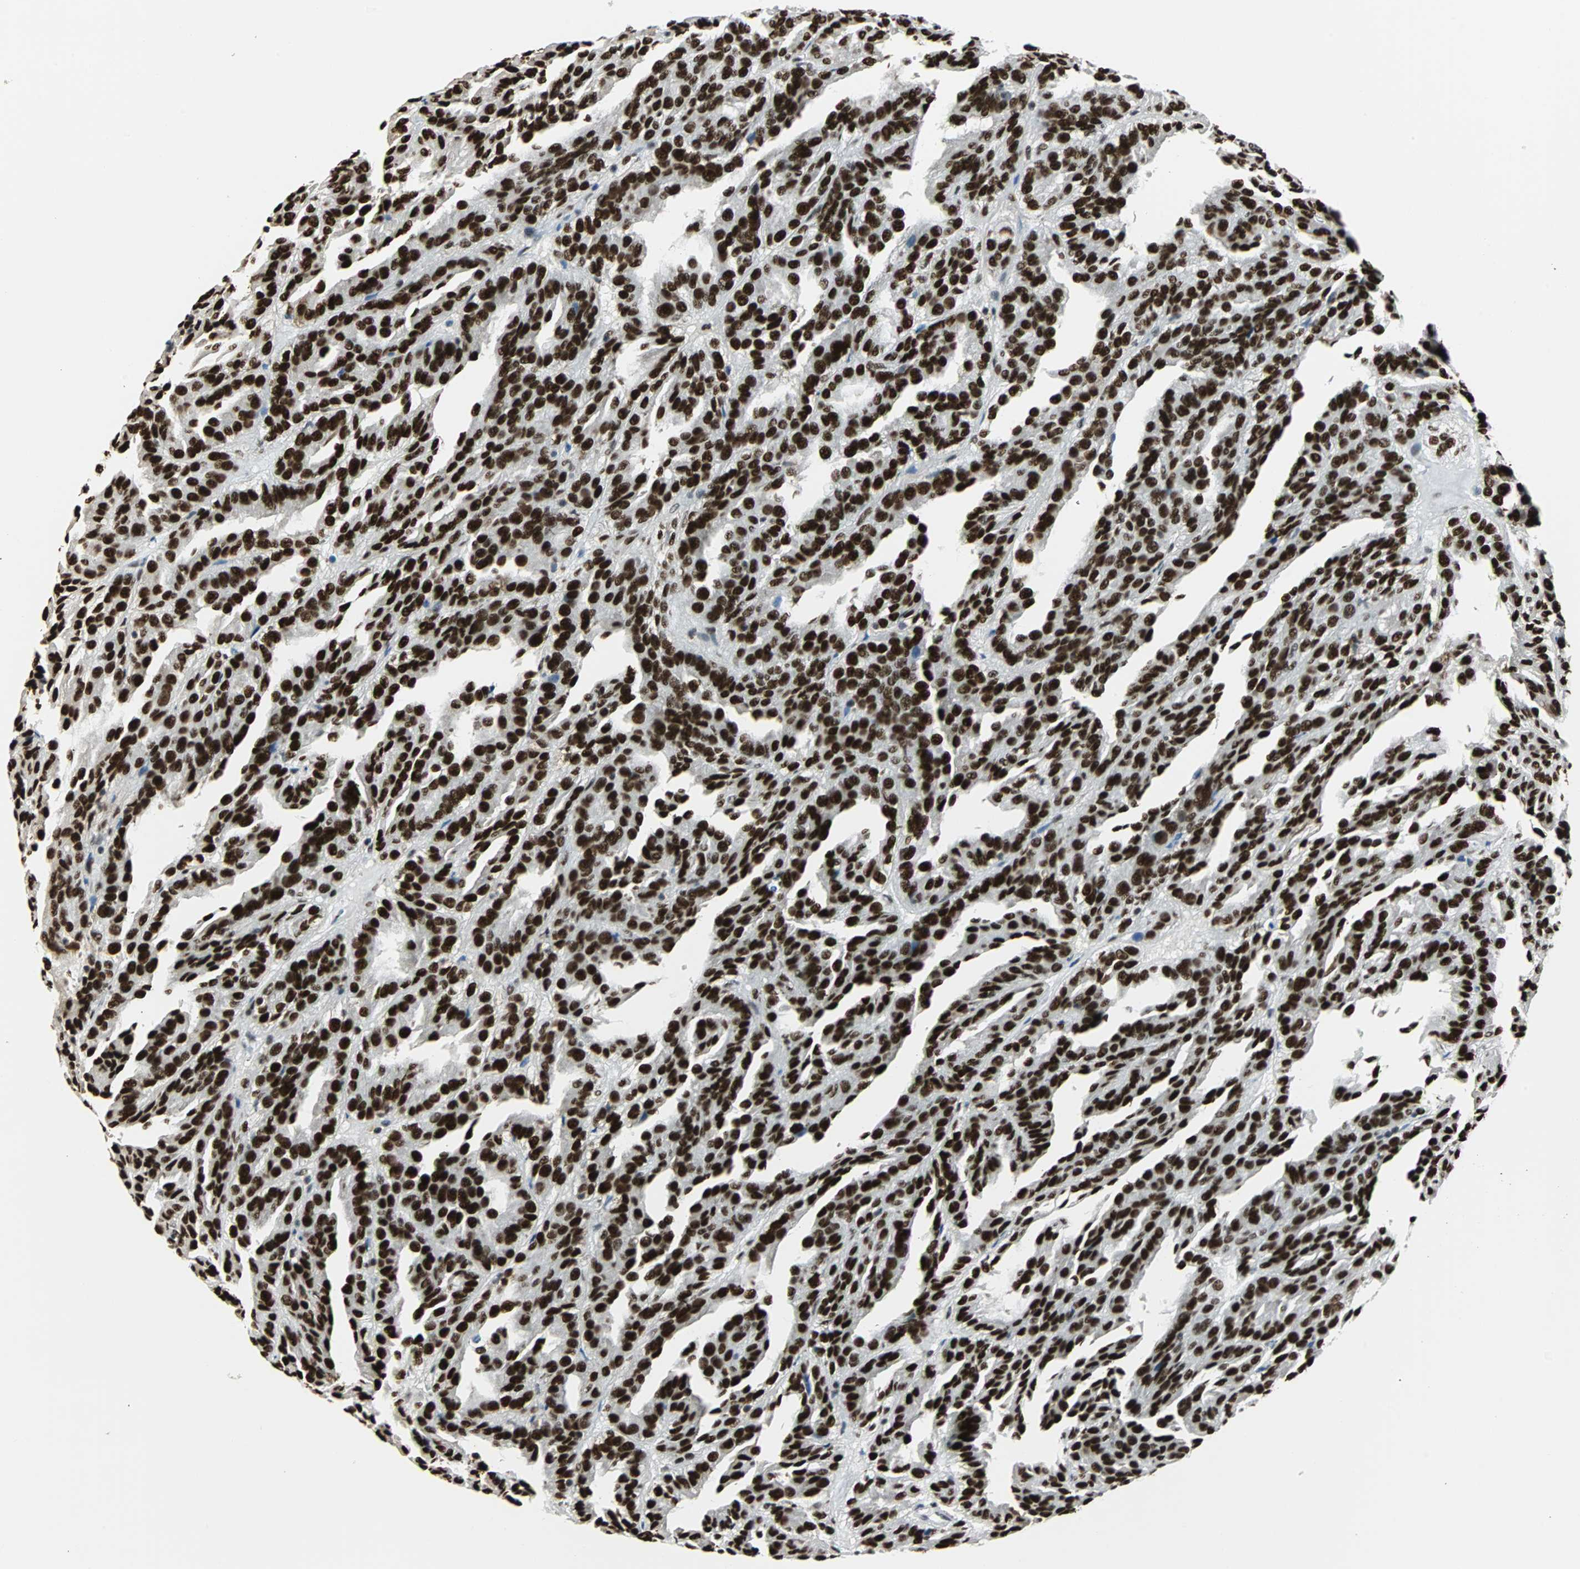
{"staining": {"intensity": "strong", "quantity": ">75%", "location": "nuclear"}, "tissue": "renal cancer", "cell_type": "Tumor cells", "image_type": "cancer", "snomed": [{"axis": "morphology", "description": "Adenocarcinoma, NOS"}, {"axis": "topography", "description": "Kidney"}], "caption": "The micrograph reveals staining of adenocarcinoma (renal), revealing strong nuclear protein positivity (brown color) within tumor cells.", "gene": "XRCC4", "patient": {"sex": "male", "age": 46}}